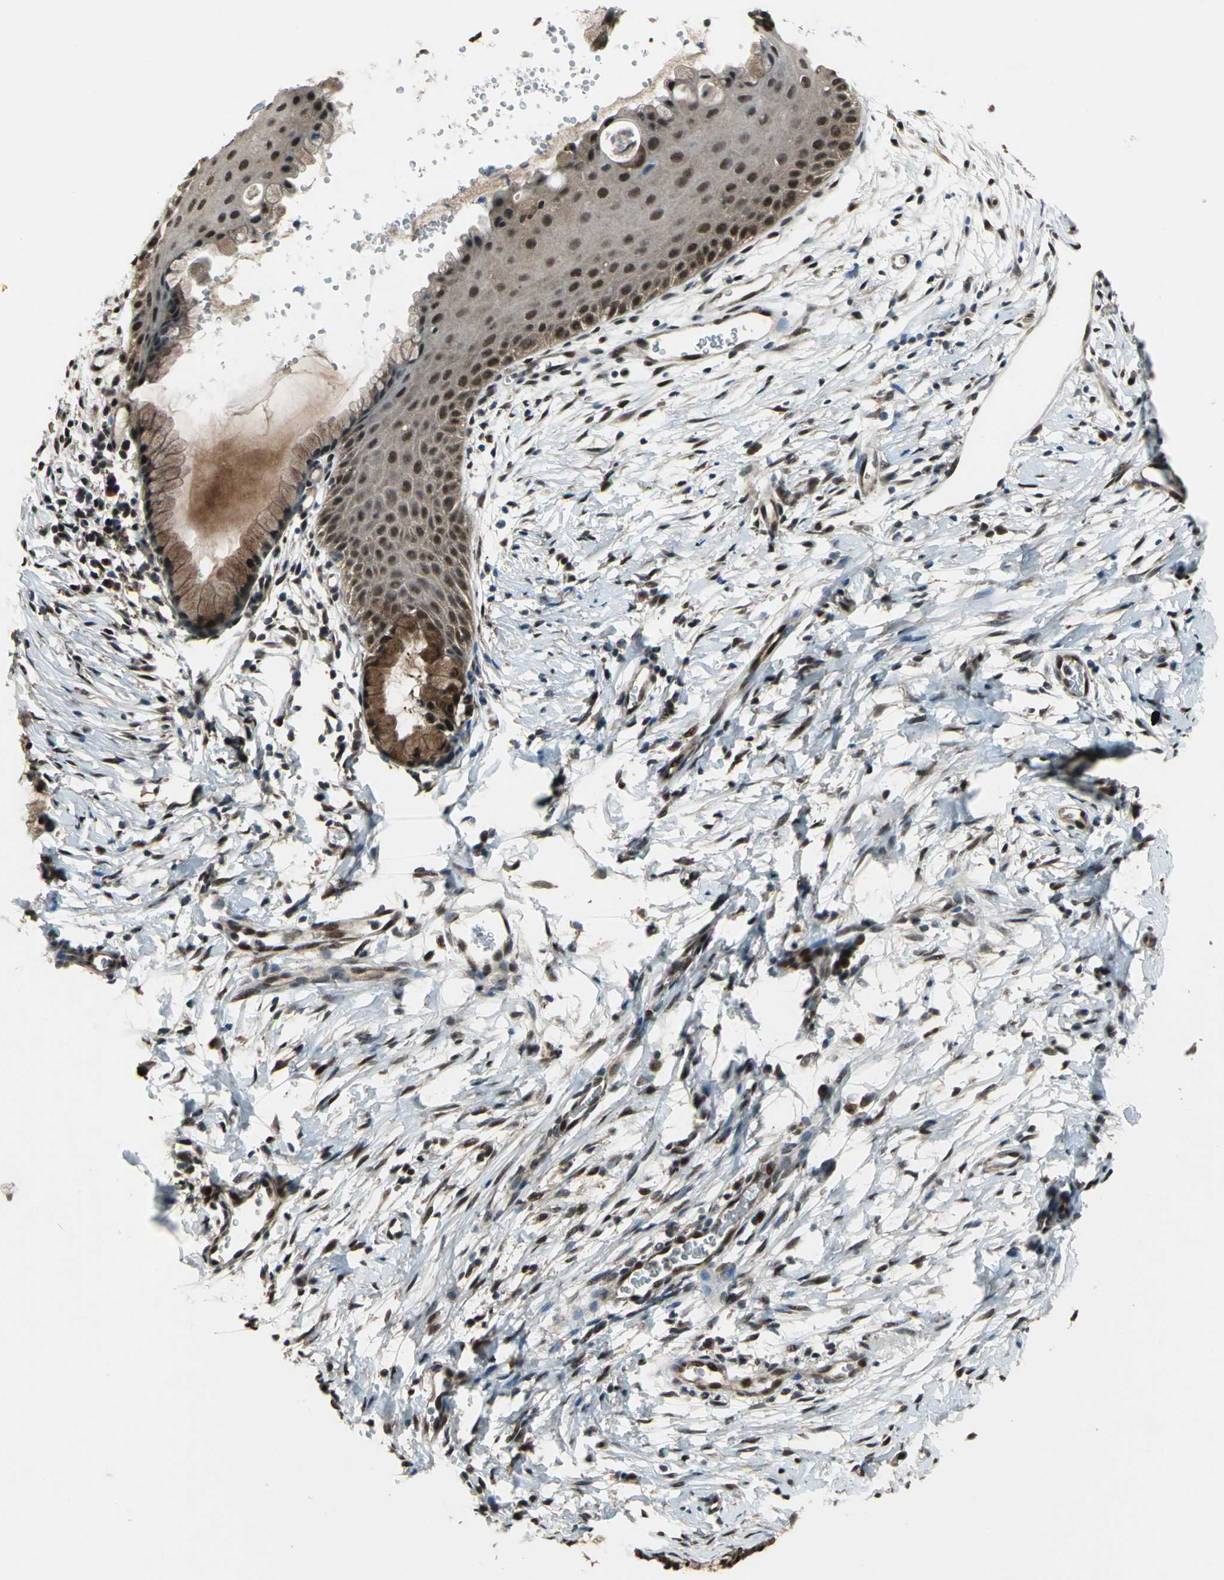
{"staining": {"intensity": "strong", "quantity": ">75%", "location": "cytoplasmic/membranous,nuclear"}, "tissue": "cervix", "cell_type": "Glandular cells", "image_type": "normal", "snomed": [{"axis": "morphology", "description": "Normal tissue, NOS"}, {"axis": "topography", "description": "Cervix"}], "caption": "IHC histopathology image of benign cervix: cervix stained using IHC reveals high levels of strong protein expression localized specifically in the cytoplasmic/membranous,nuclear of glandular cells, appearing as a cytoplasmic/membranous,nuclear brown color.", "gene": "COPS5", "patient": {"sex": "female", "age": 39}}